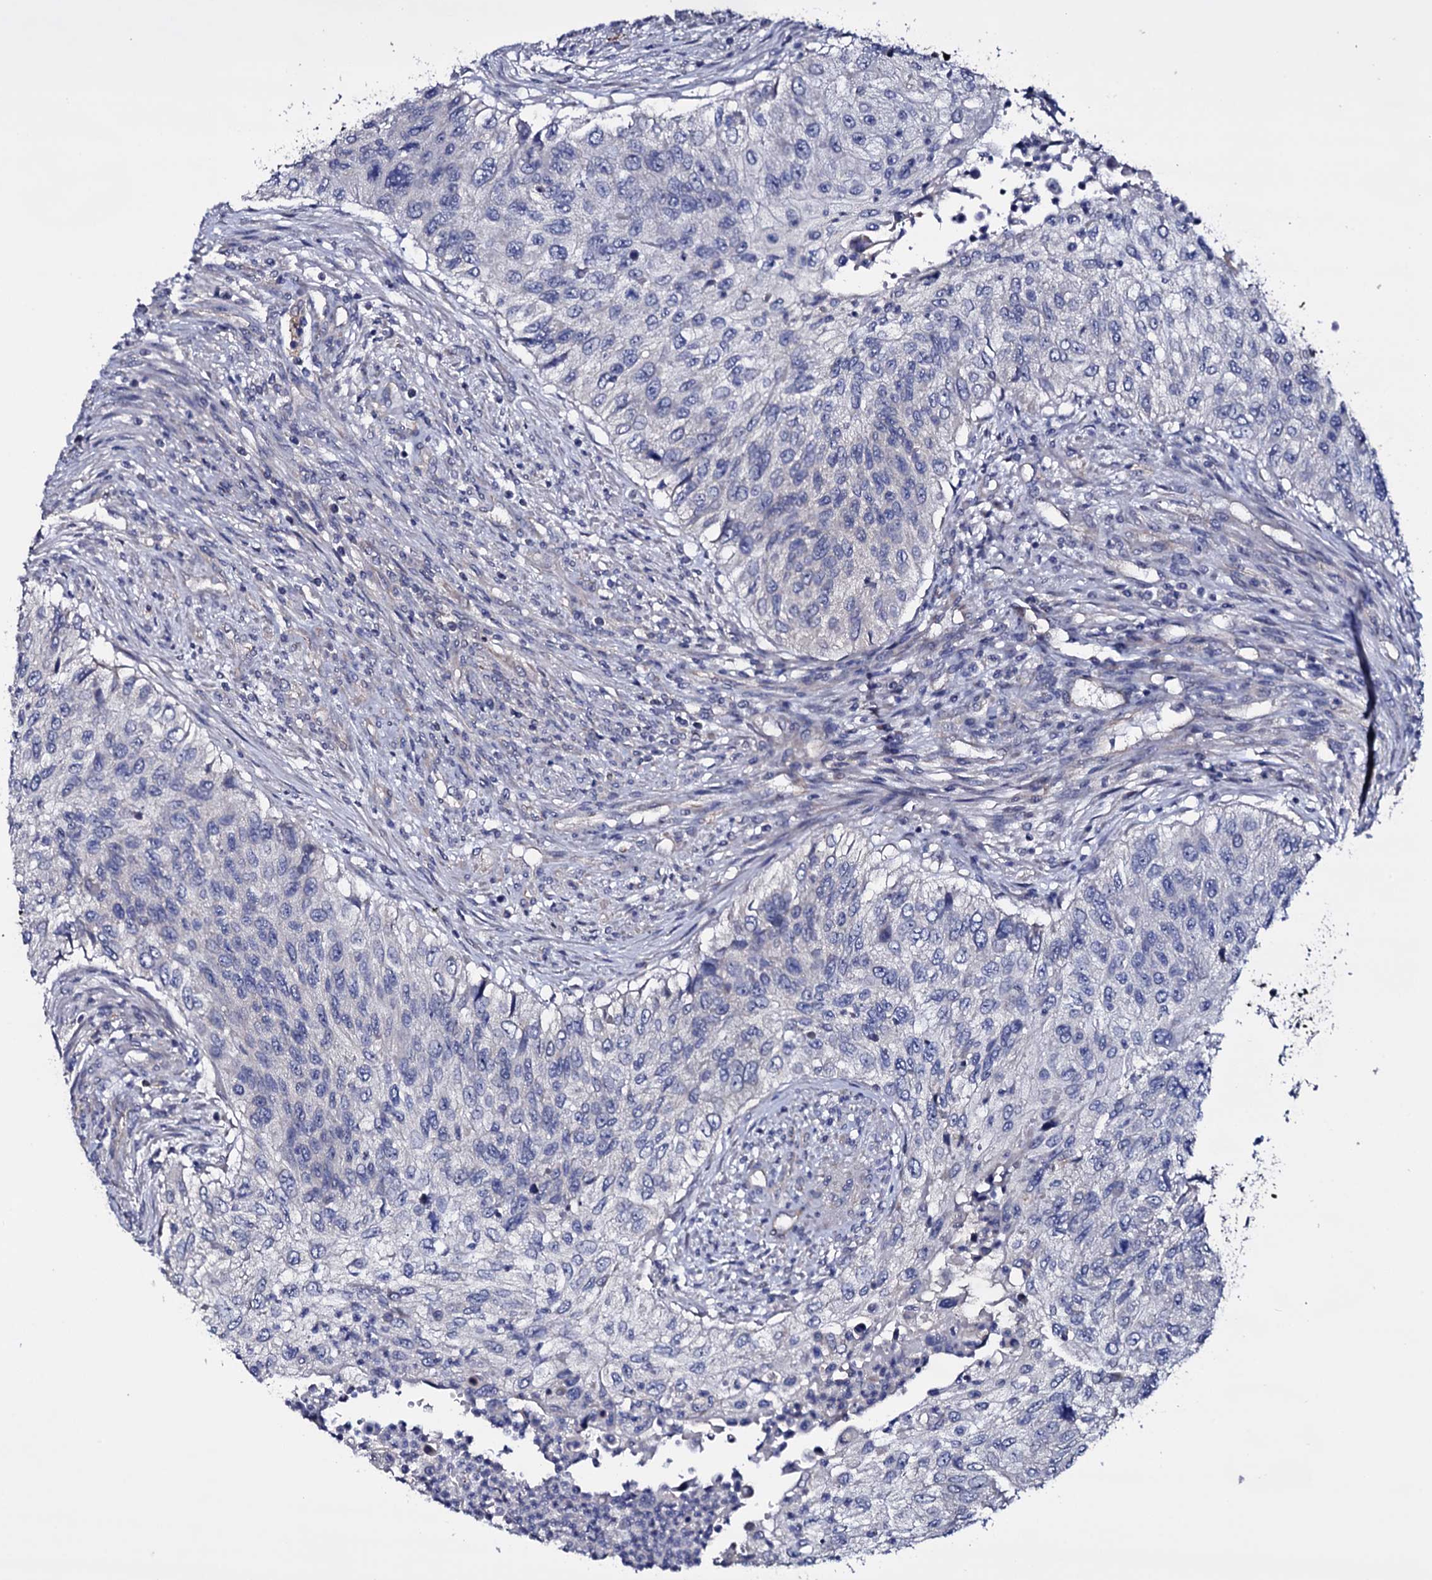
{"staining": {"intensity": "negative", "quantity": "none", "location": "none"}, "tissue": "urothelial cancer", "cell_type": "Tumor cells", "image_type": "cancer", "snomed": [{"axis": "morphology", "description": "Urothelial carcinoma, High grade"}, {"axis": "topography", "description": "Urinary bladder"}], "caption": "Tumor cells show no significant expression in urothelial cancer.", "gene": "BCL2L14", "patient": {"sex": "female", "age": 60}}